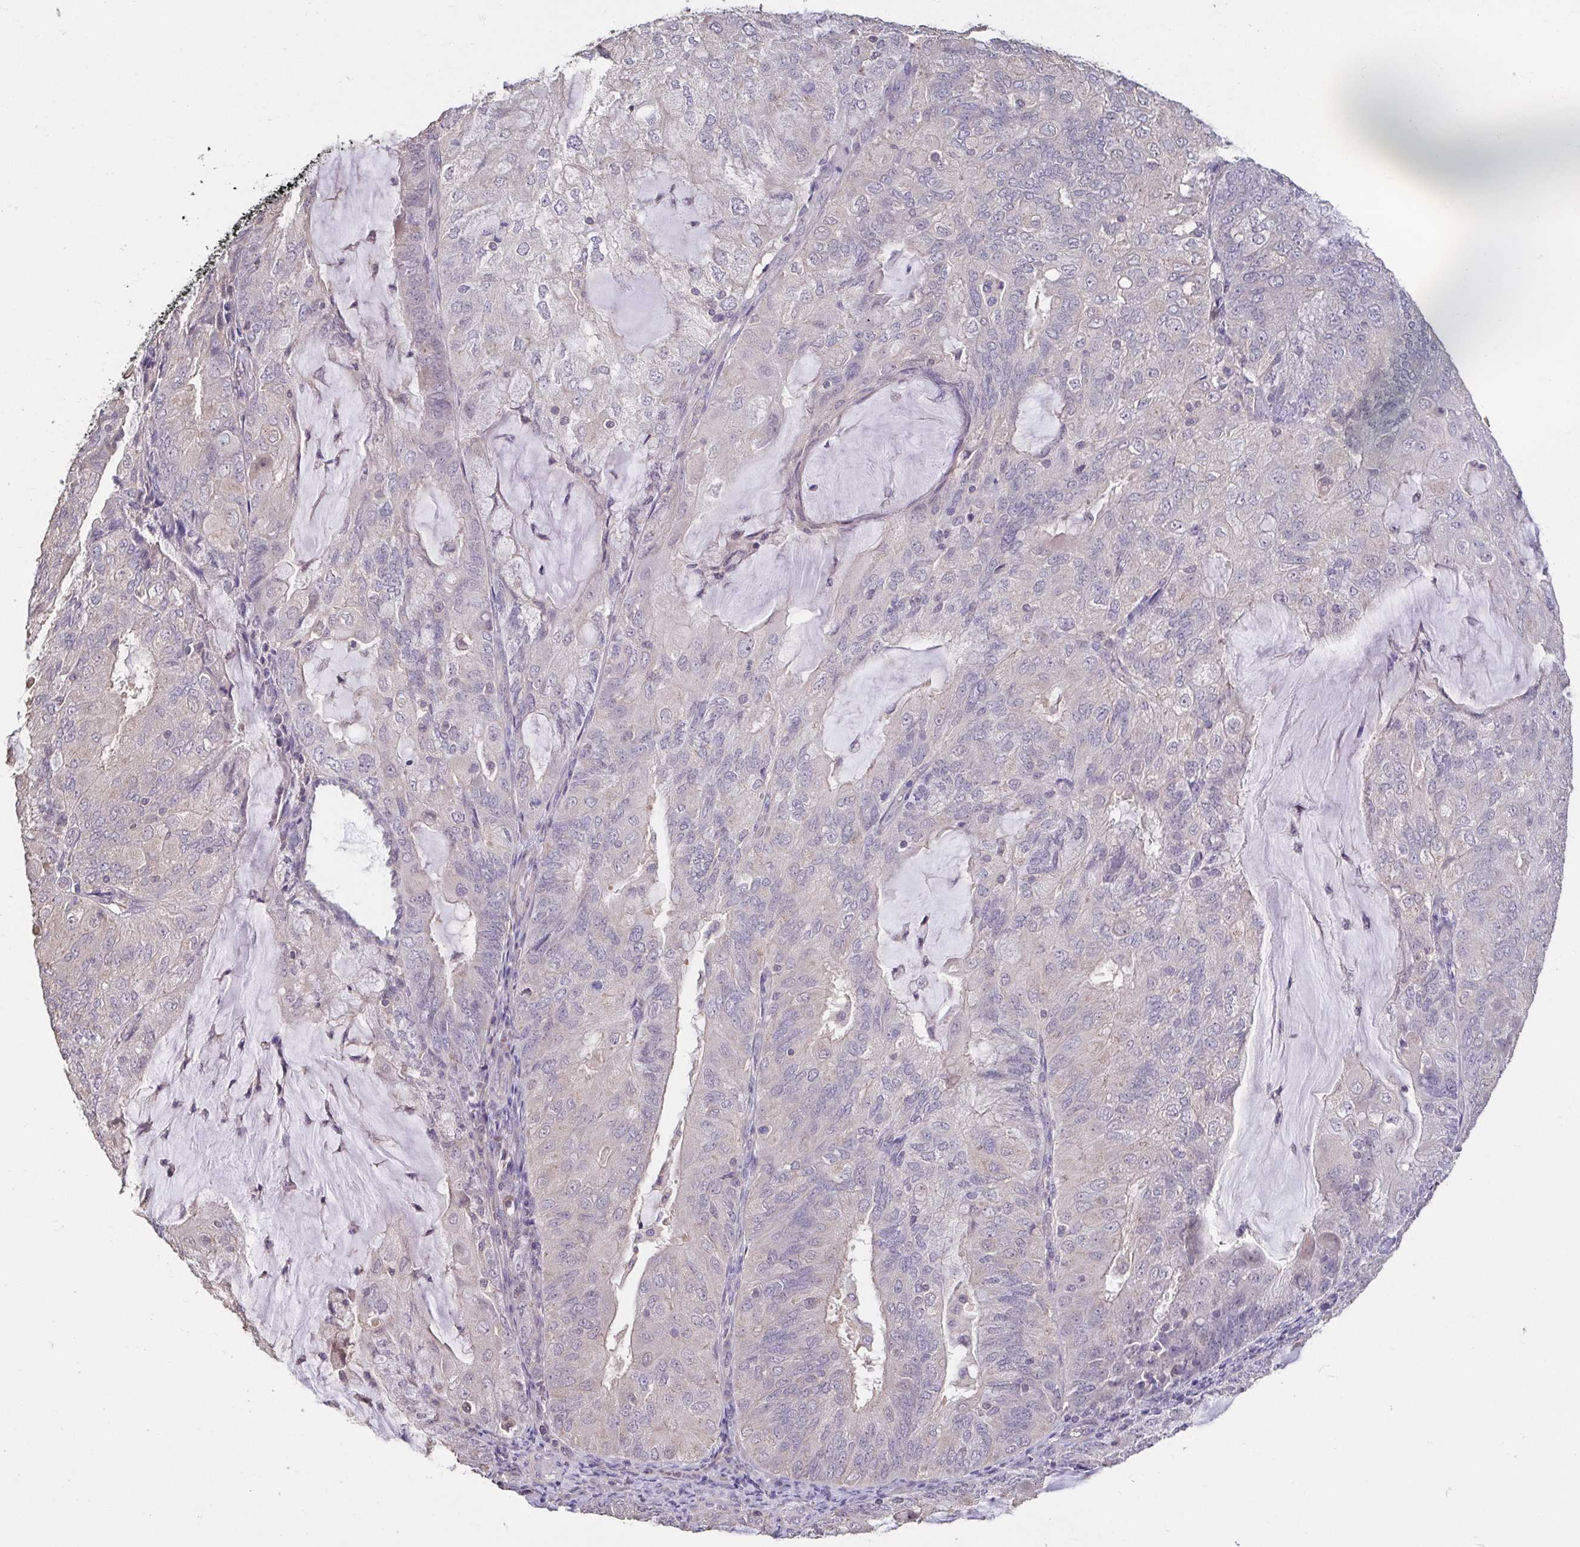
{"staining": {"intensity": "negative", "quantity": "none", "location": "none"}, "tissue": "endometrial cancer", "cell_type": "Tumor cells", "image_type": "cancer", "snomed": [{"axis": "morphology", "description": "Adenocarcinoma, NOS"}, {"axis": "topography", "description": "Endometrium"}], "caption": "Endometrial adenocarcinoma was stained to show a protein in brown. There is no significant positivity in tumor cells.", "gene": "ACTRT2", "patient": {"sex": "female", "age": 81}}